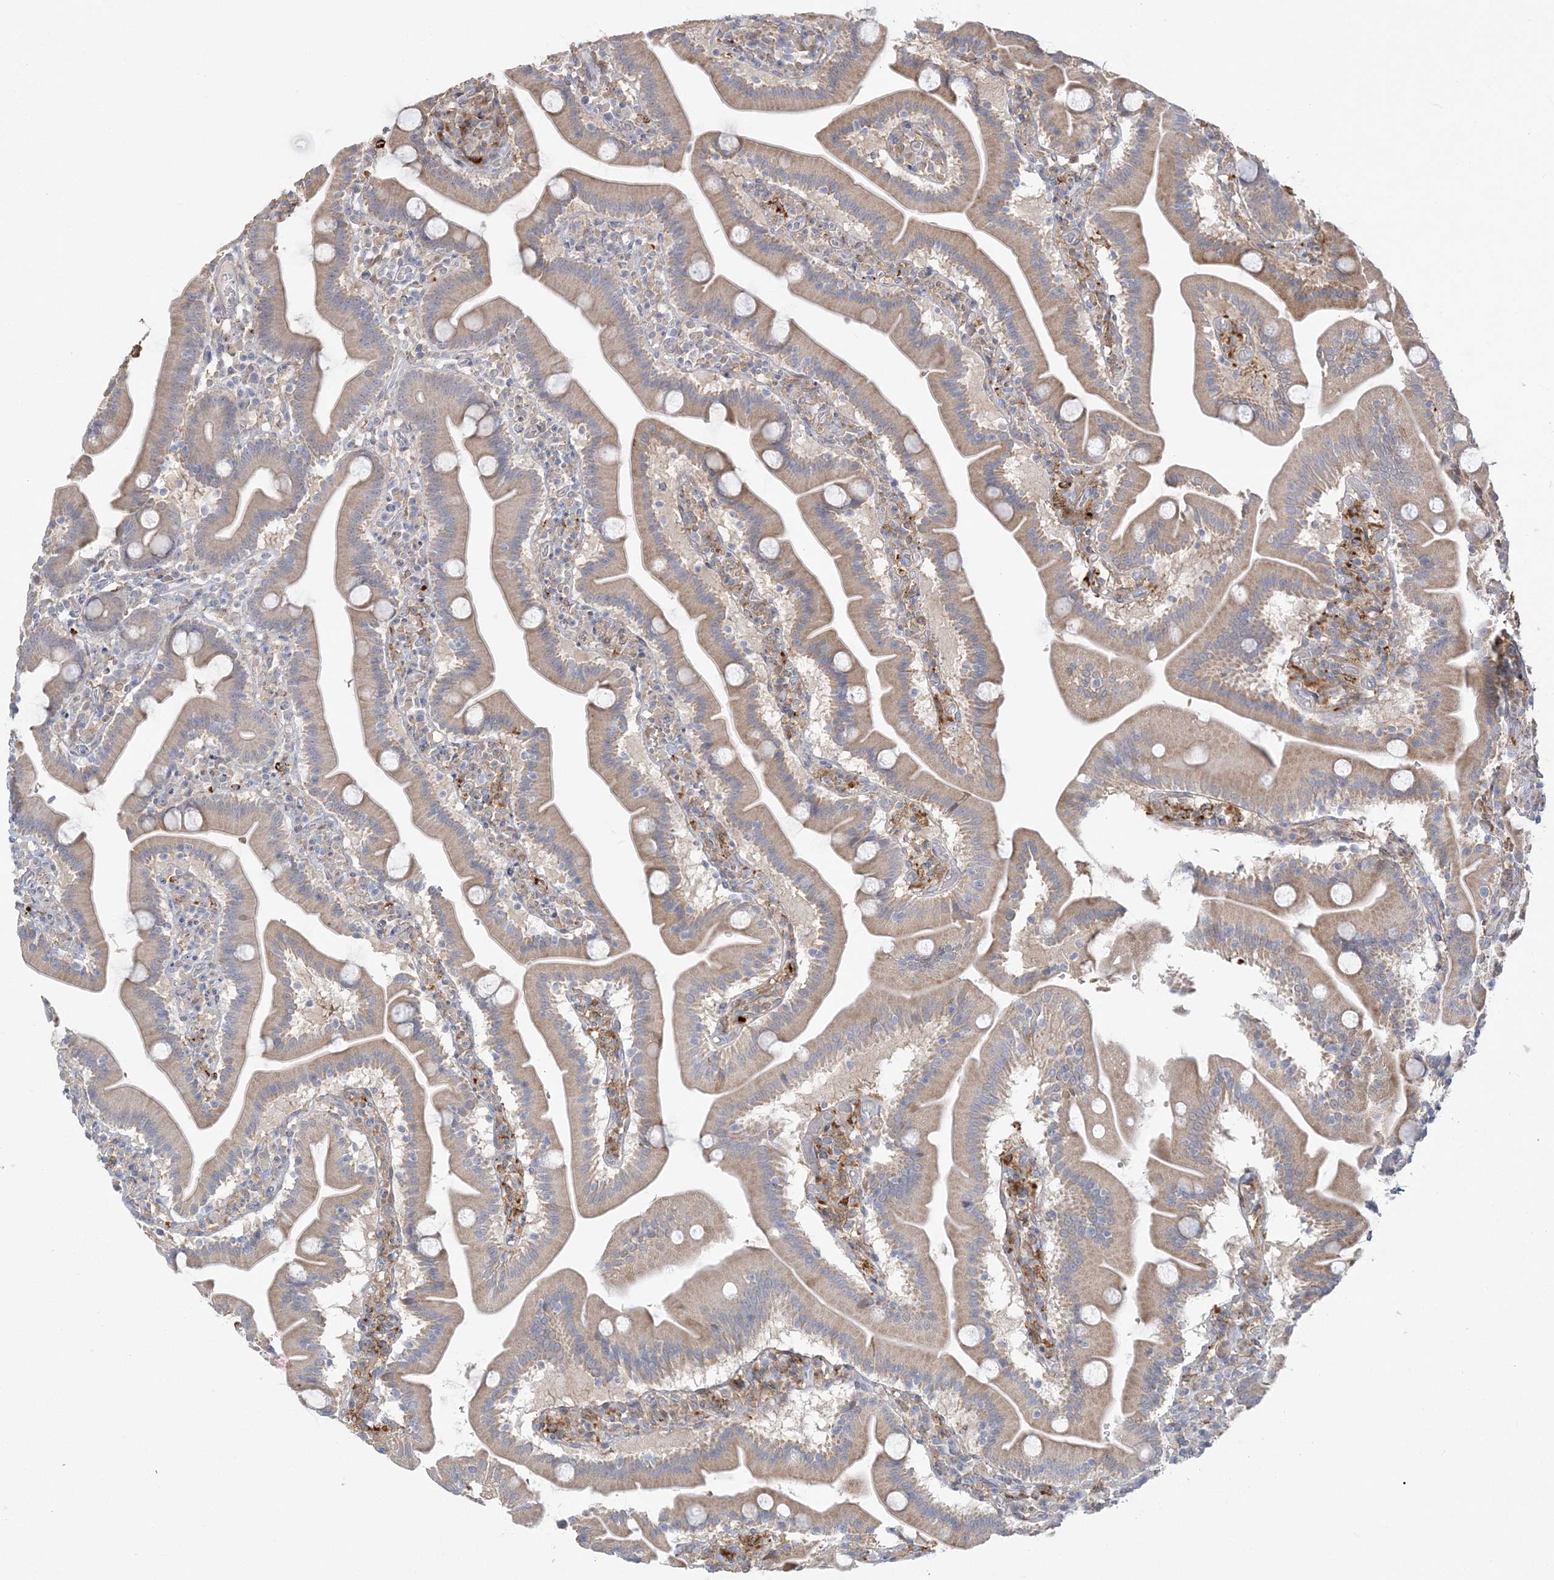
{"staining": {"intensity": "moderate", "quantity": ">75%", "location": "cytoplasmic/membranous"}, "tissue": "duodenum", "cell_type": "Glandular cells", "image_type": "normal", "snomed": [{"axis": "morphology", "description": "Normal tissue, NOS"}, {"axis": "topography", "description": "Duodenum"}], "caption": "Immunohistochemical staining of normal duodenum displays moderate cytoplasmic/membranous protein positivity in about >75% of glandular cells. (Stains: DAB (3,3'-diaminobenzidine) in brown, nuclei in blue, Microscopy: brightfield microscopy at high magnification).", "gene": "HAAO", "patient": {"sex": "male", "age": 55}}